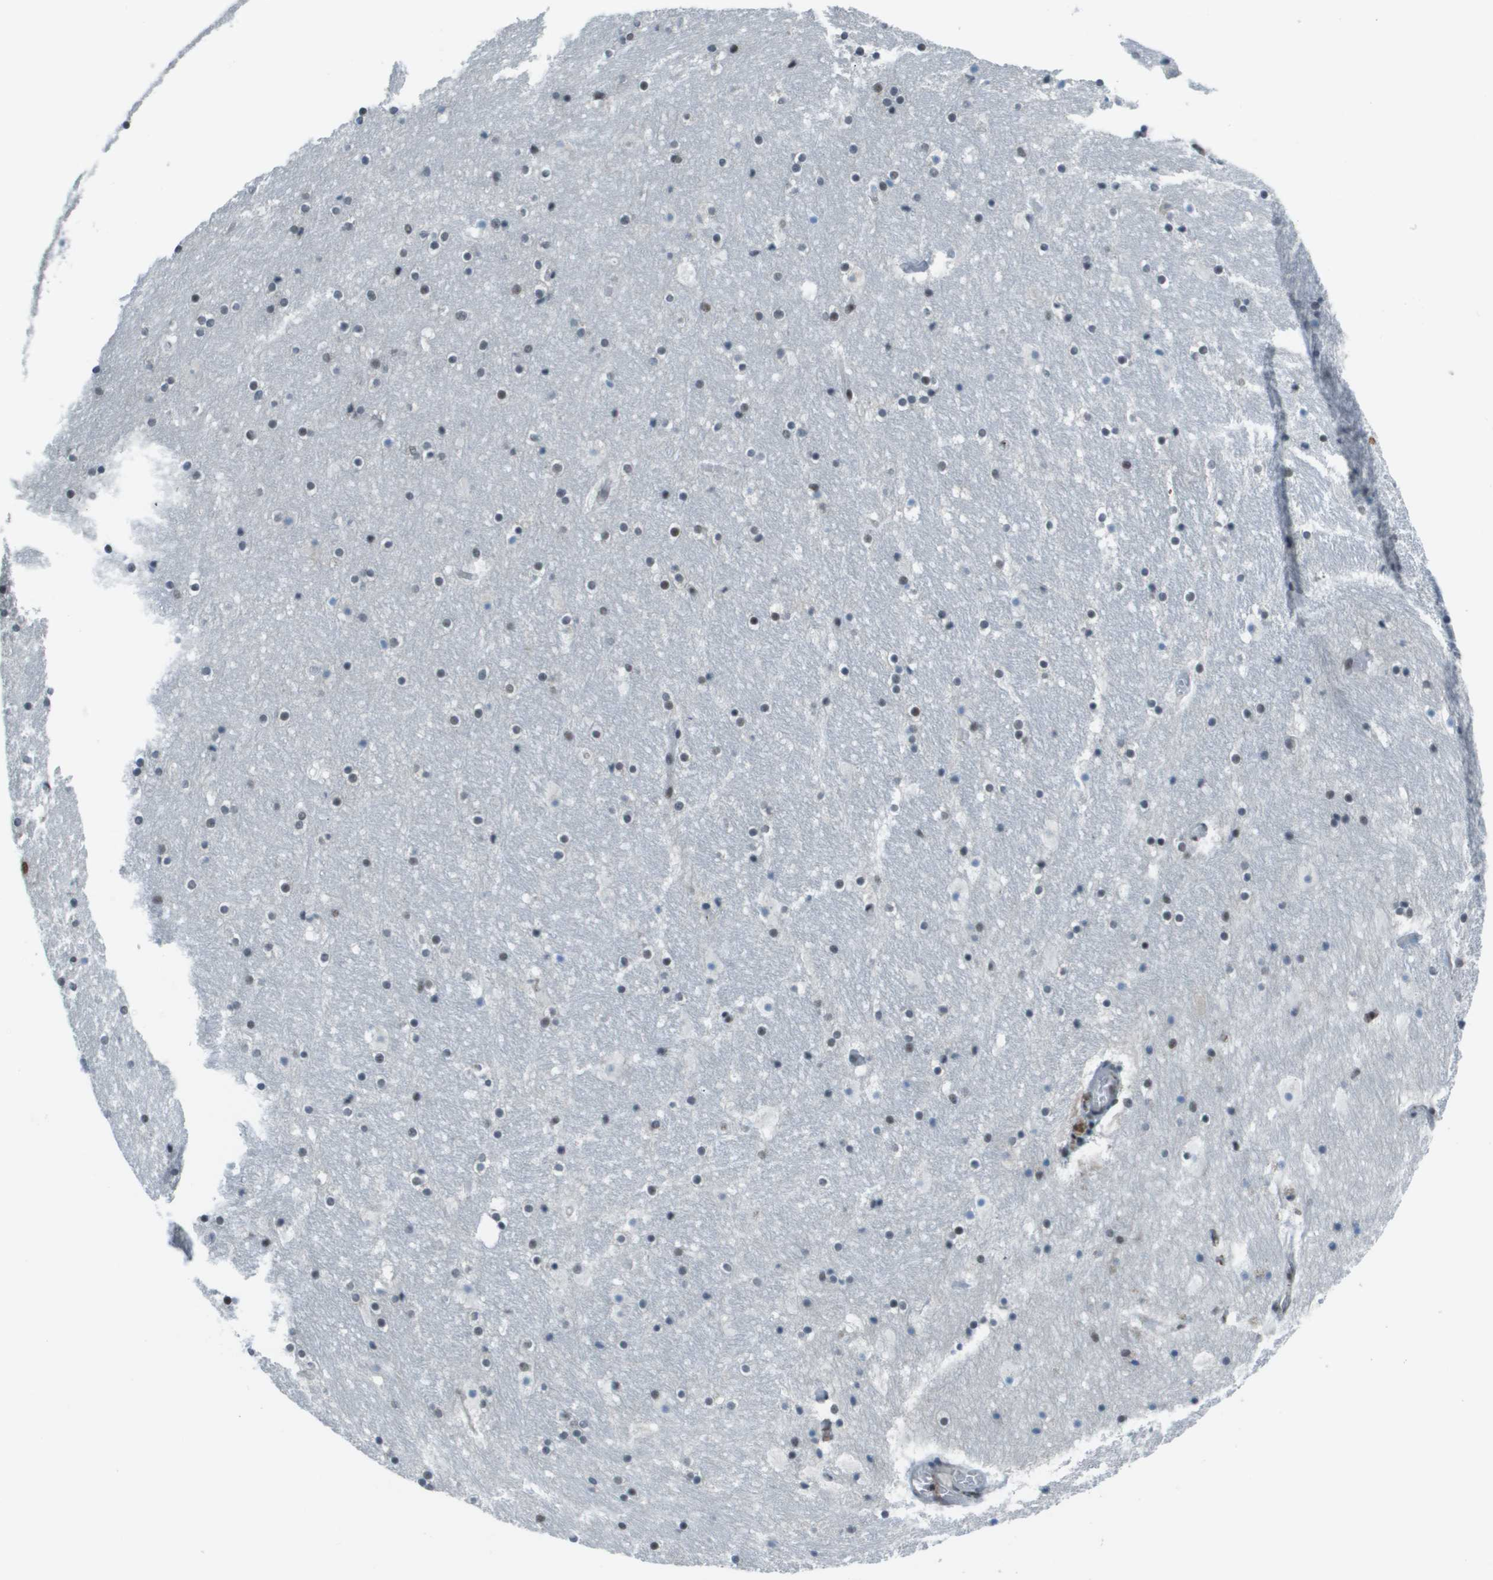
{"staining": {"intensity": "weak", "quantity": "25%-75%", "location": "nuclear"}, "tissue": "hippocampus", "cell_type": "Glial cells", "image_type": "normal", "snomed": [{"axis": "morphology", "description": "Normal tissue, NOS"}, {"axis": "topography", "description": "Hippocampus"}], "caption": "IHC micrograph of normal hippocampus stained for a protein (brown), which exhibits low levels of weak nuclear positivity in about 25%-75% of glial cells.", "gene": "THRAP3", "patient": {"sex": "male", "age": 45}}